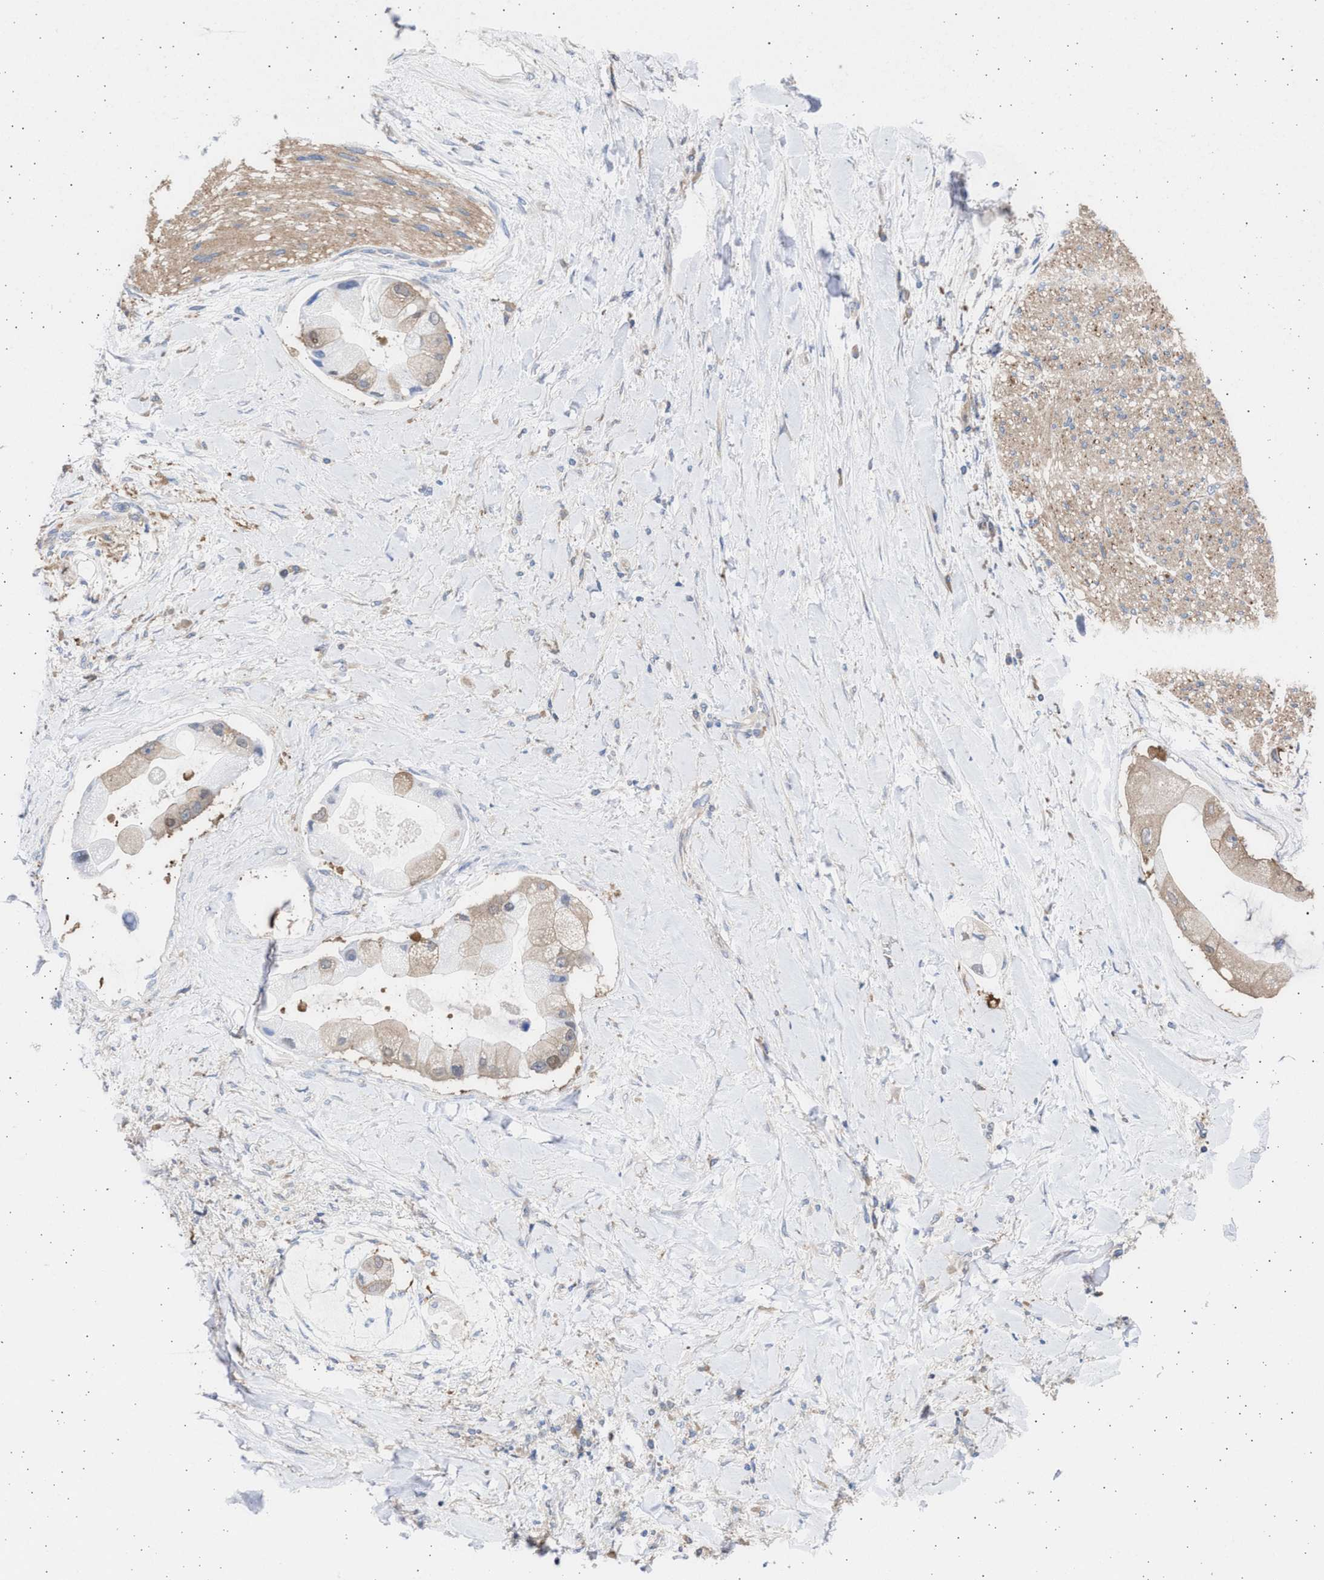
{"staining": {"intensity": "weak", "quantity": ">75%", "location": "cytoplasmic/membranous"}, "tissue": "liver cancer", "cell_type": "Tumor cells", "image_type": "cancer", "snomed": [{"axis": "morphology", "description": "Cholangiocarcinoma"}, {"axis": "topography", "description": "Liver"}], "caption": "This photomicrograph displays IHC staining of liver cancer, with low weak cytoplasmic/membranous staining in approximately >75% of tumor cells.", "gene": "ALDOC", "patient": {"sex": "male", "age": 50}}